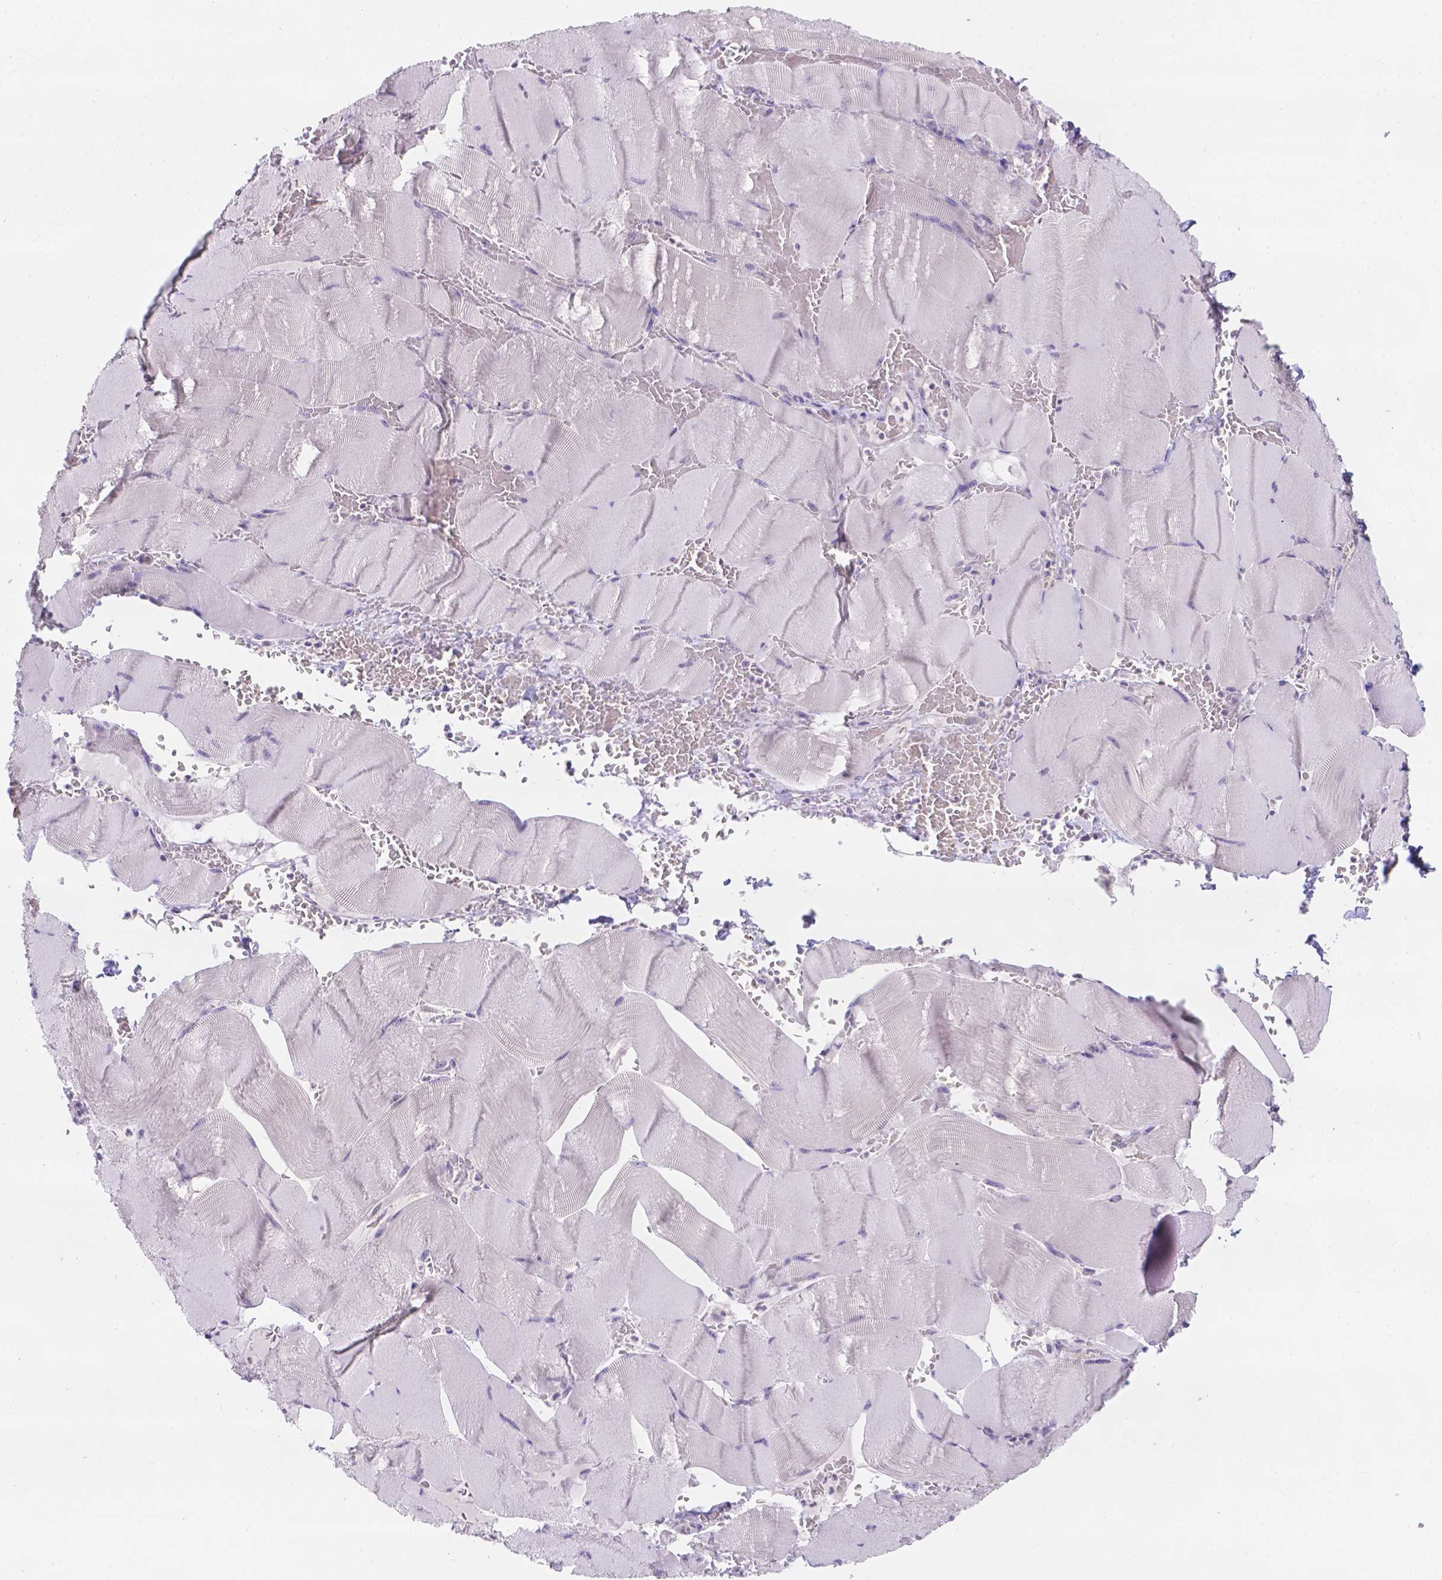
{"staining": {"intensity": "negative", "quantity": "none", "location": "none"}, "tissue": "skeletal muscle", "cell_type": "Myocytes", "image_type": "normal", "snomed": [{"axis": "morphology", "description": "Normal tissue, NOS"}, {"axis": "topography", "description": "Skeletal muscle"}], "caption": "There is no significant staining in myocytes of skeletal muscle. (DAB (3,3'-diaminobenzidine) immunohistochemistry with hematoxylin counter stain).", "gene": "CD96", "patient": {"sex": "male", "age": 56}}